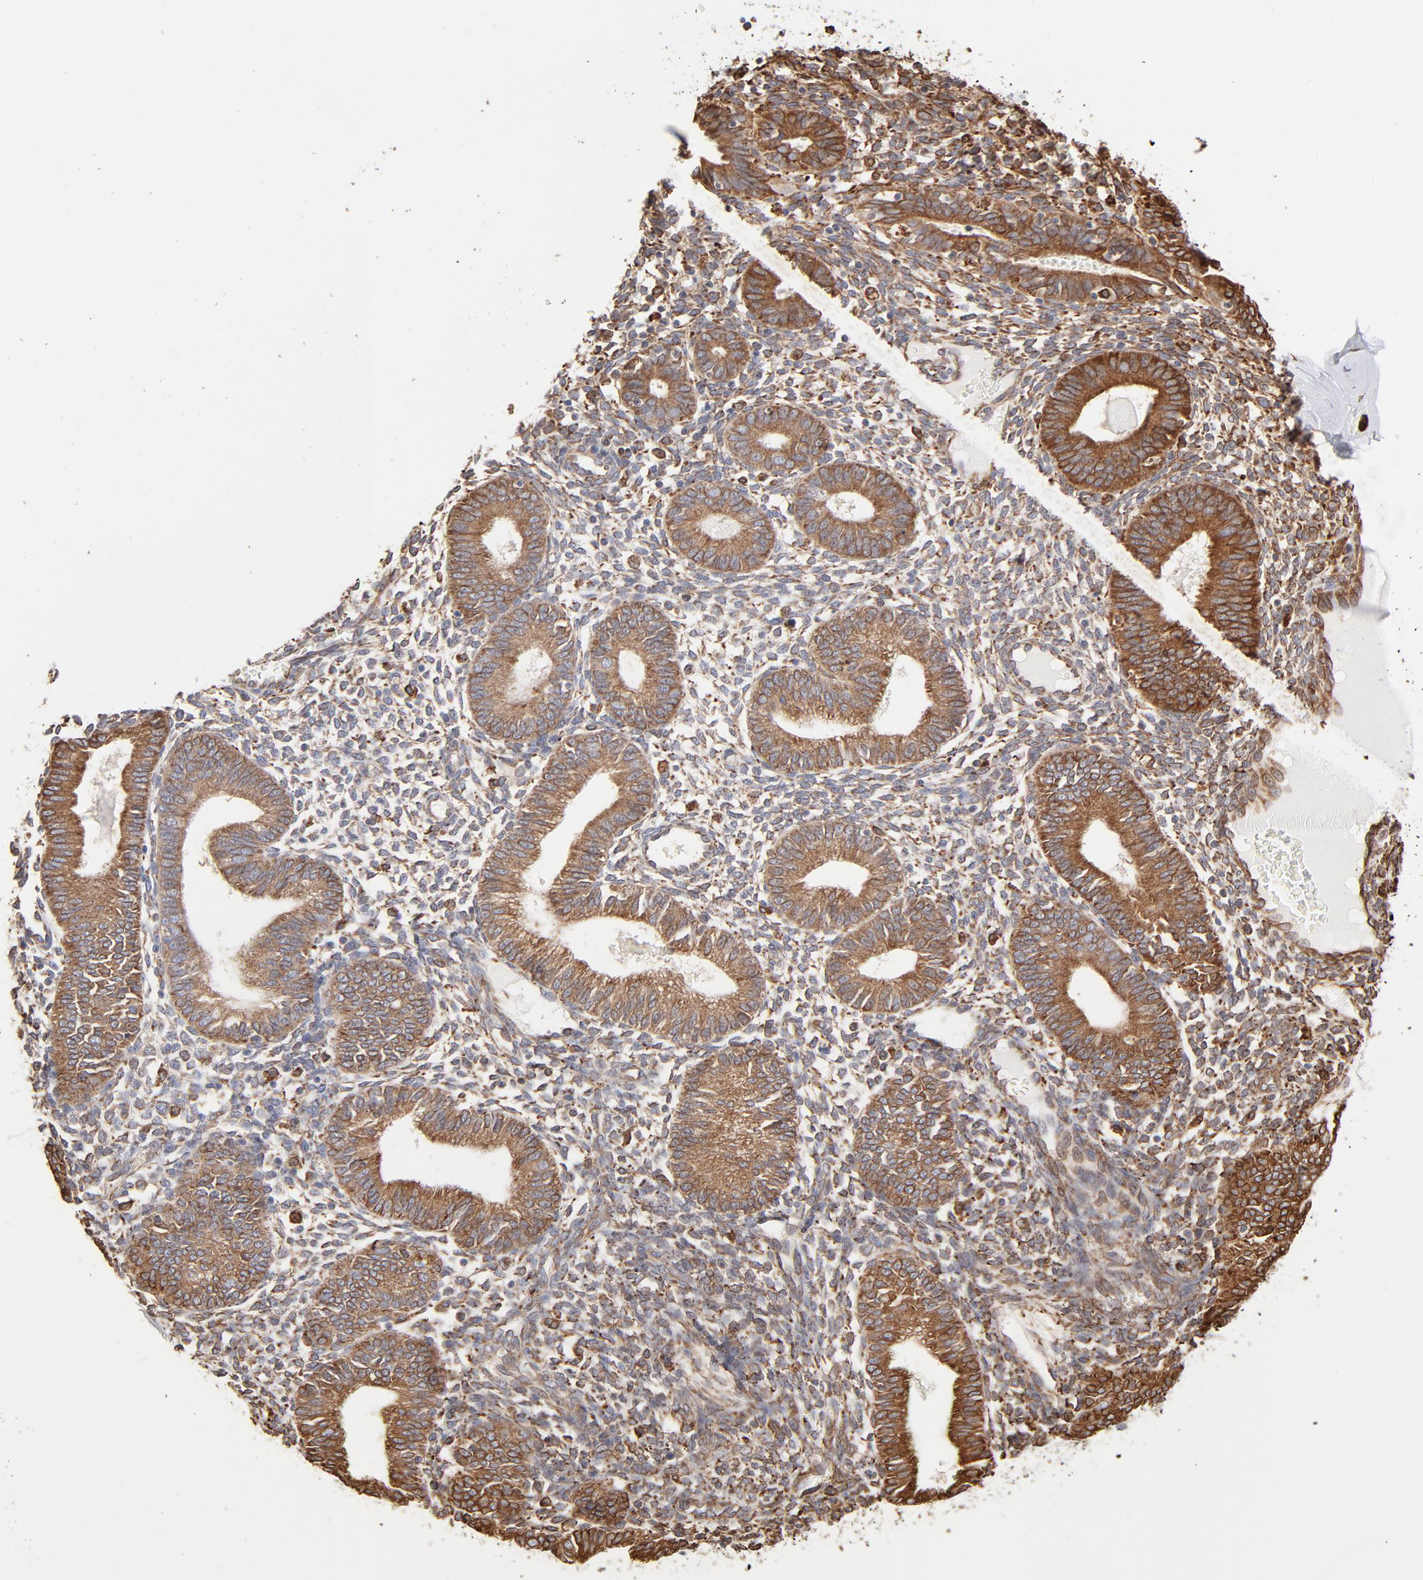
{"staining": {"intensity": "strong", "quantity": "25%-75%", "location": "cytoplasmic/membranous"}, "tissue": "endometrium", "cell_type": "Cells in endometrial stroma", "image_type": "normal", "snomed": [{"axis": "morphology", "description": "Normal tissue, NOS"}, {"axis": "topography", "description": "Endometrium"}], "caption": "Protein staining of normal endometrium reveals strong cytoplasmic/membranous expression in about 25%-75% of cells in endometrial stroma.", "gene": "CANX", "patient": {"sex": "female", "age": 61}}